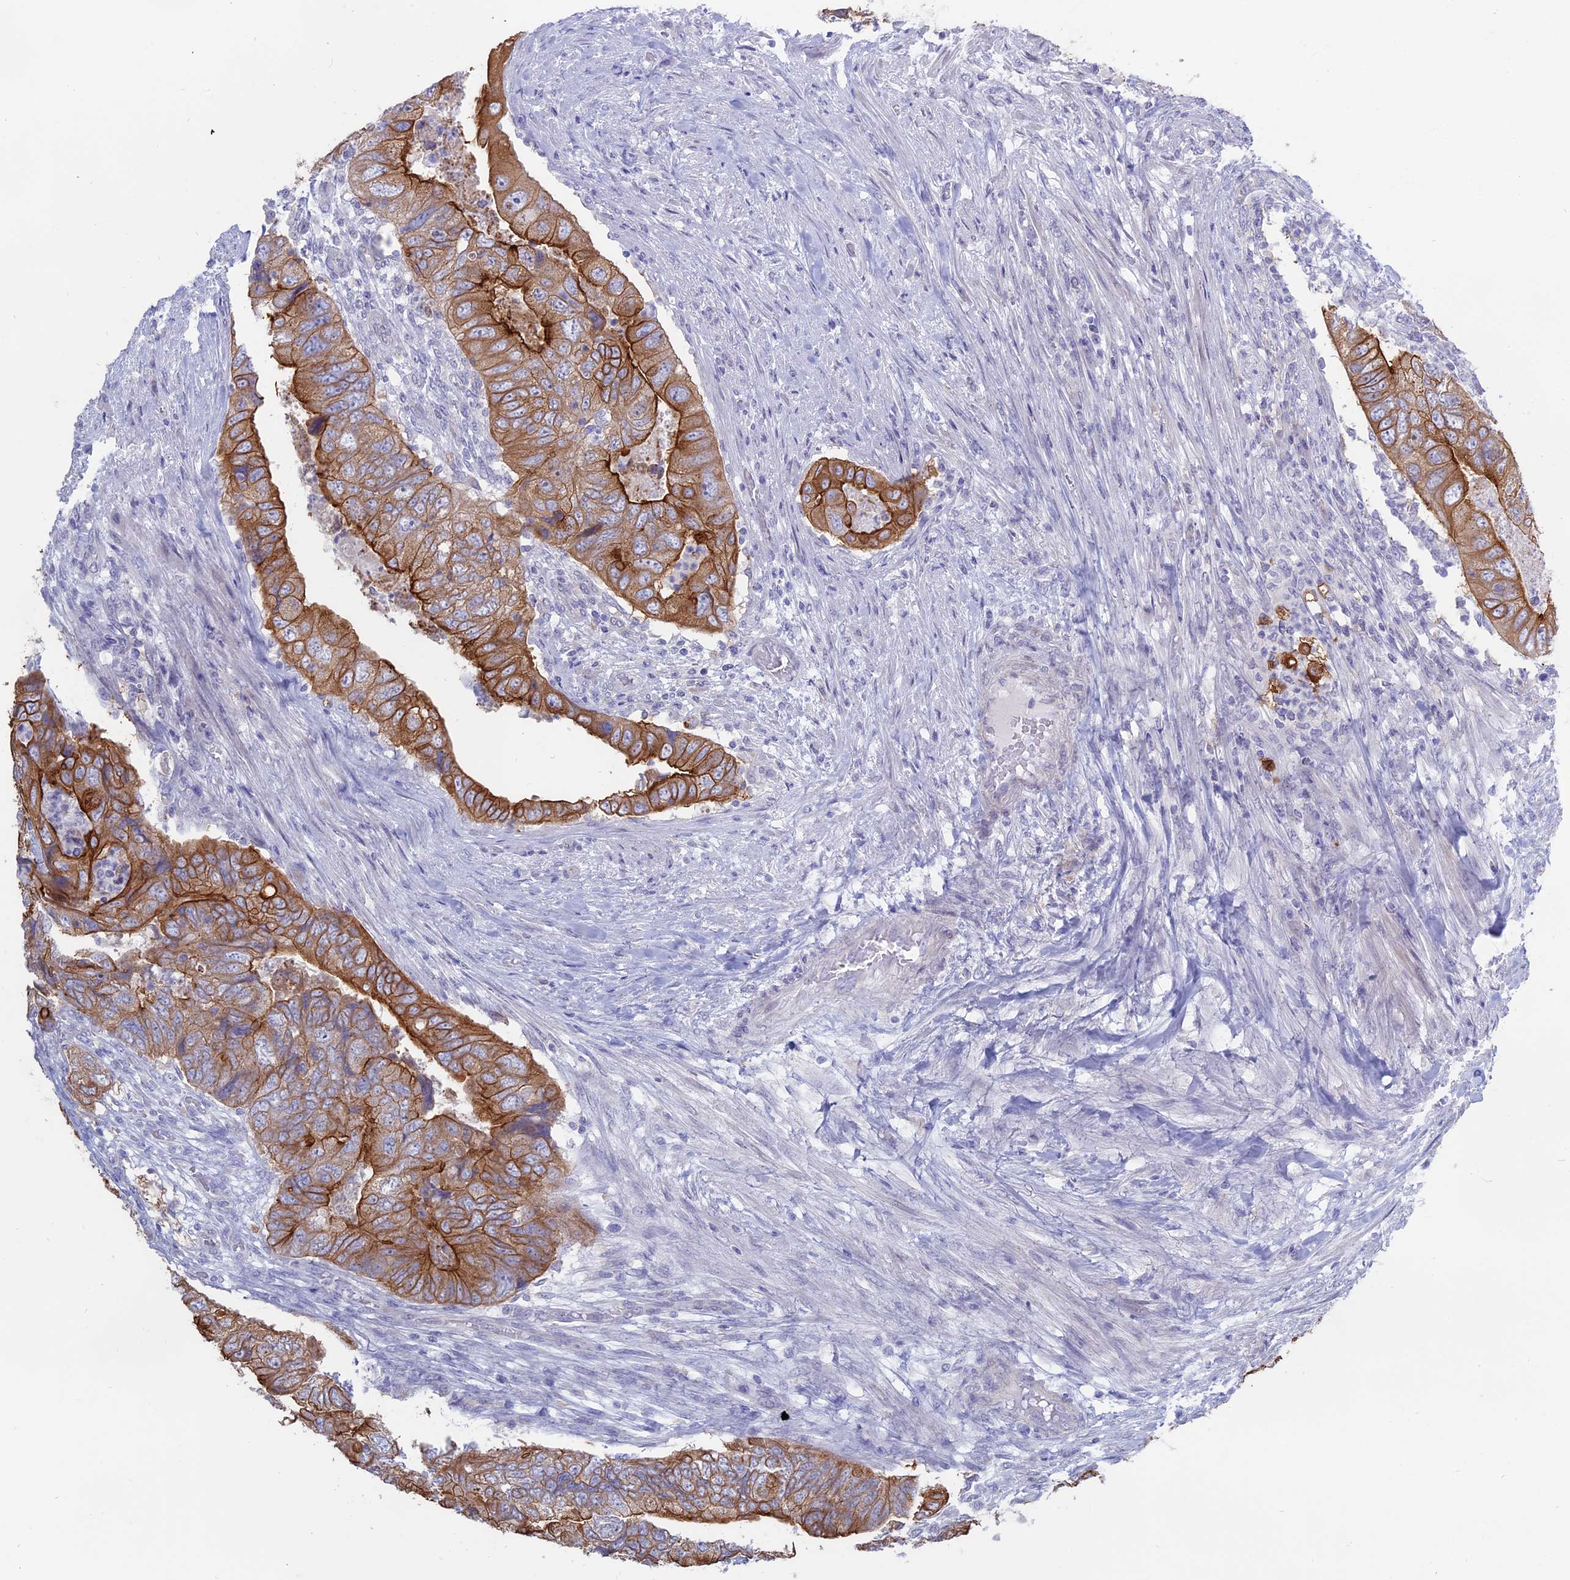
{"staining": {"intensity": "strong", "quantity": "25%-75%", "location": "cytoplasmic/membranous"}, "tissue": "colorectal cancer", "cell_type": "Tumor cells", "image_type": "cancer", "snomed": [{"axis": "morphology", "description": "Adenocarcinoma, NOS"}, {"axis": "topography", "description": "Rectum"}], "caption": "Human colorectal adenocarcinoma stained for a protein (brown) shows strong cytoplasmic/membranous positive staining in approximately 25%-75% of tumor cells.", "gene": "MYO5B", "patient": {"sex": "male", "age": 63}}